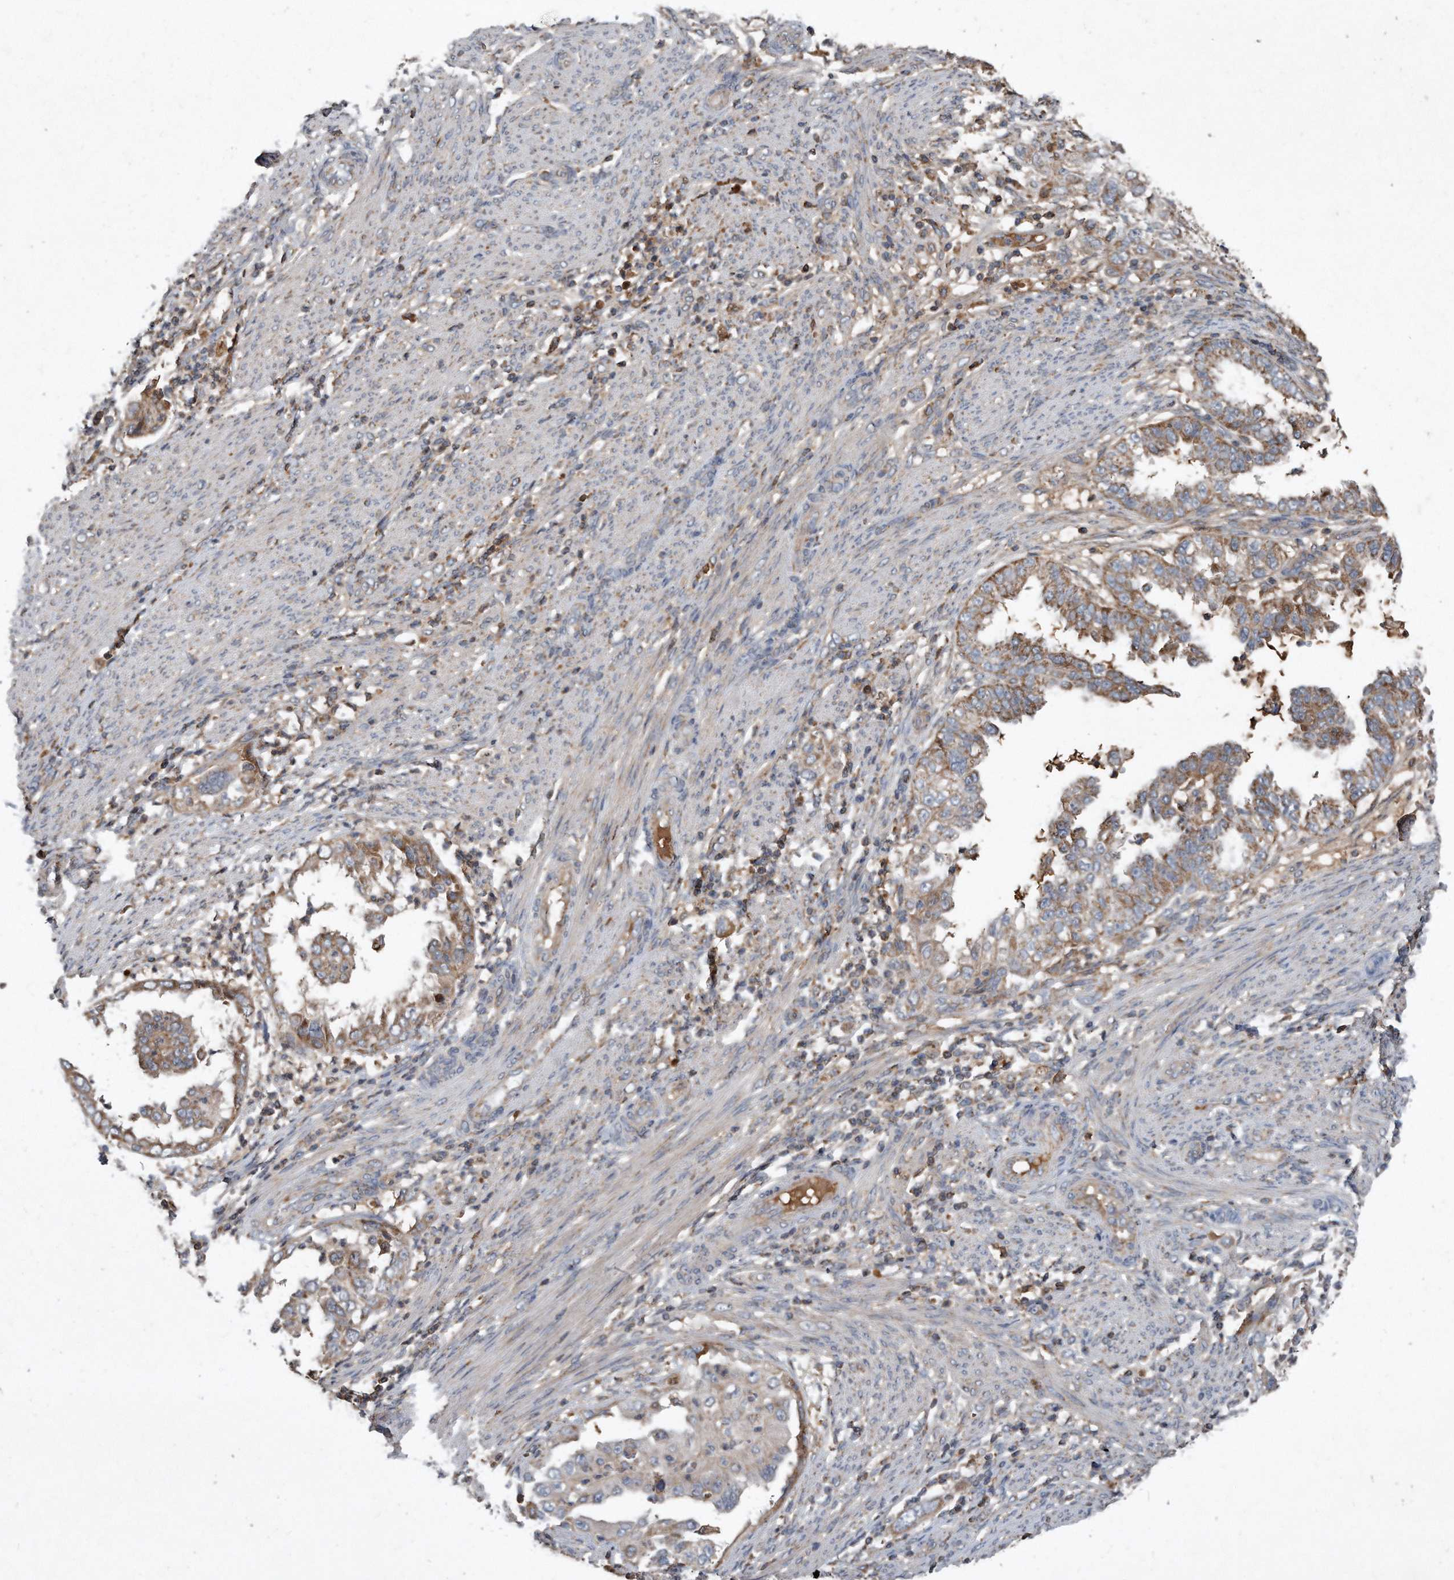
{"staining": {"intensity": "weak", "quantity": "25%-75%", "location": "cytoplasmic/membranous"}, "tissue": "endometrial cancer", "cell_type": "Tumor cells", "image_type": "cancer", "snomed": [{"axis": "morphology", "description": "Adenocarcinoma, NOS"}, {"axis": "topography", "description": "Endometrium"}], "caption": "Endometrial adenocarcinoma stained with a protein marker exhibits weak staining in tumor cells.", "gene": "SDHA", "patient": {"sex": "female", "age": 85}}